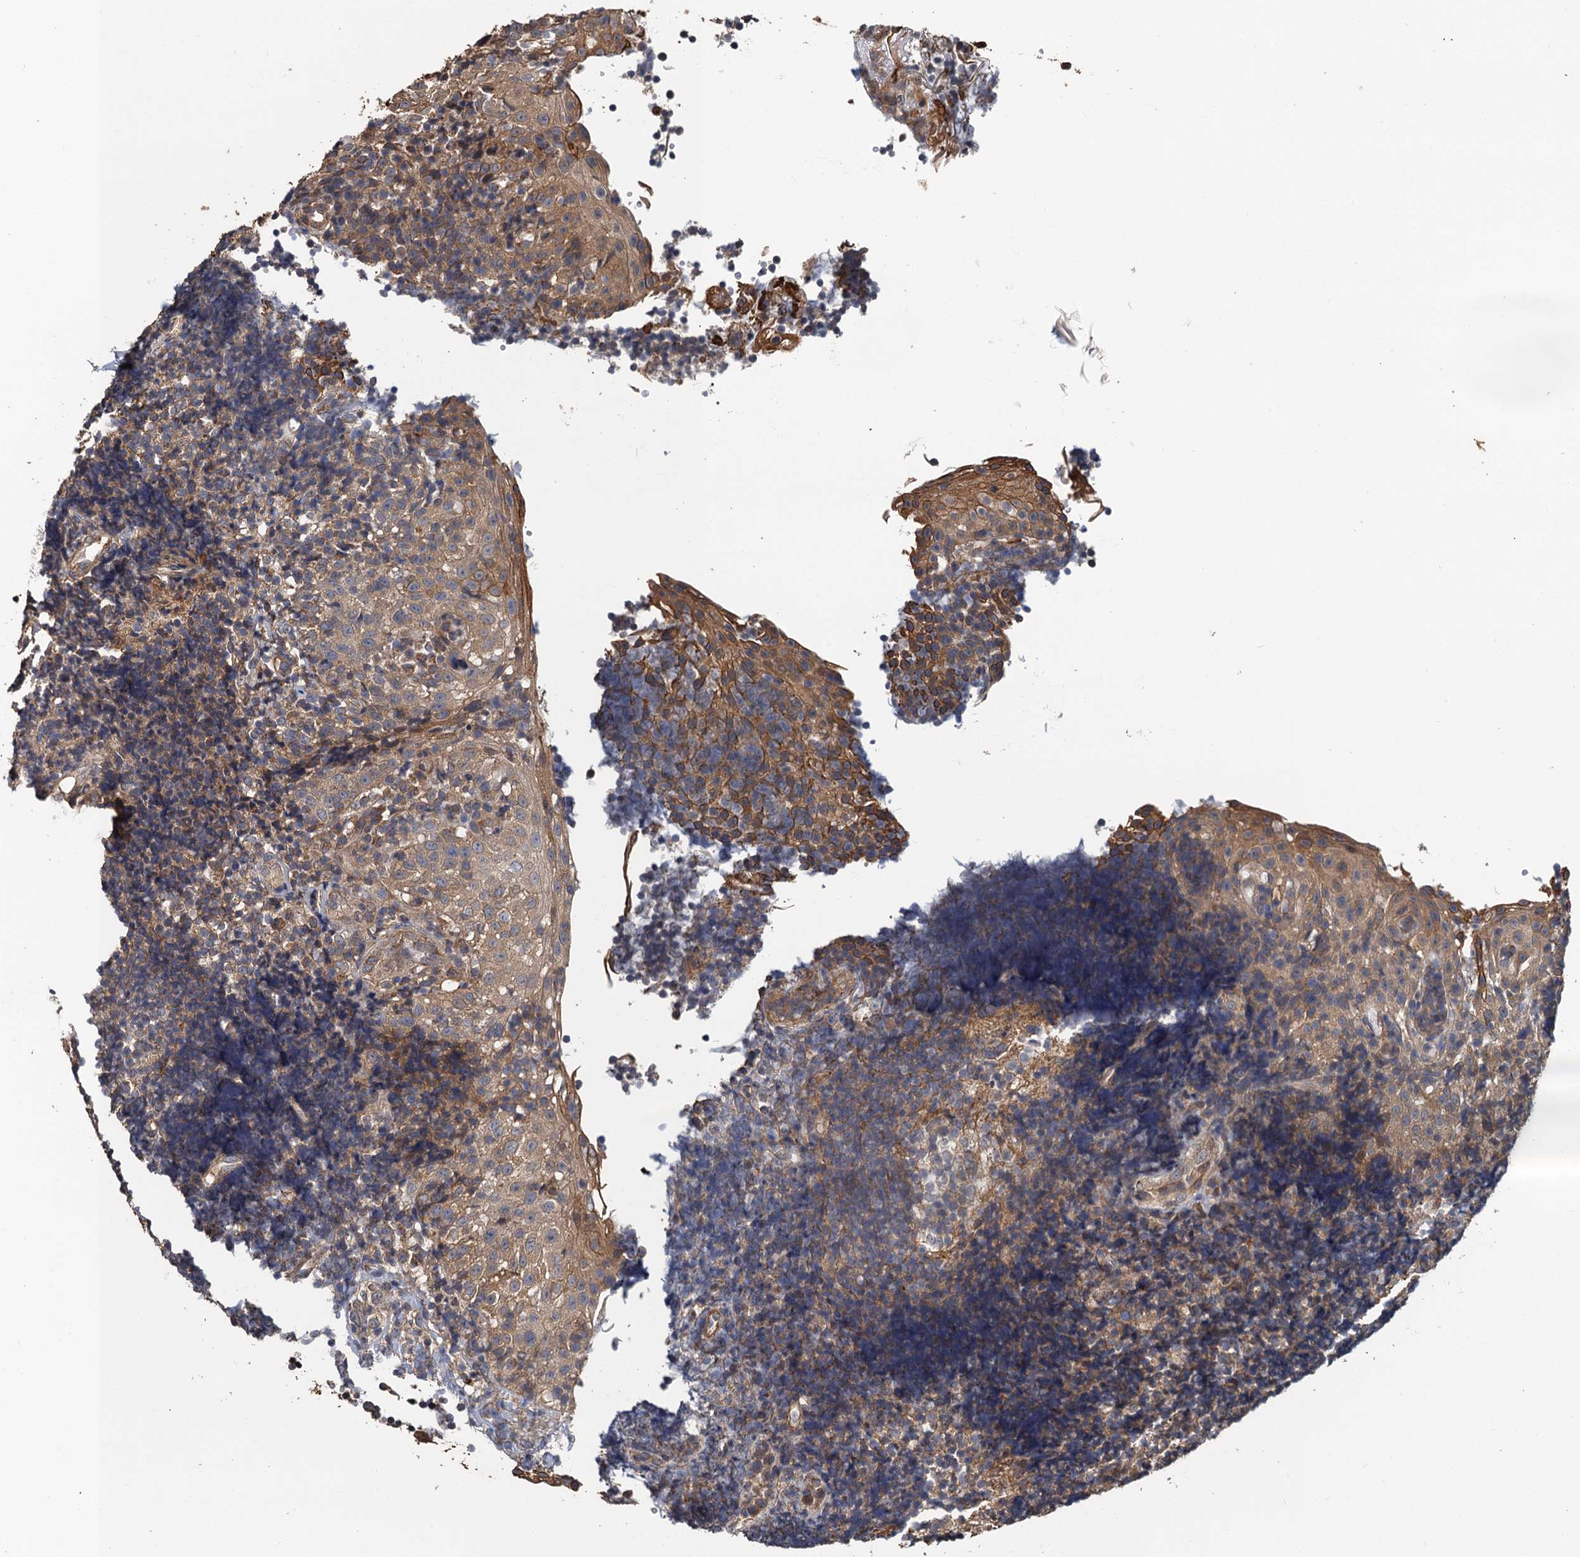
{"staining": {"intensity": "negative", "quantity": "none", "location": "none"}, "tissue": "tonsil", "cell_type": "Germinal center cells", "image_type": "normal", "snomed": [{"axis": "morphology", "description": "Normal tissue, NOS"}, {"axis": "topography", "description": "Tonsil"}], "caption": "Immunohistochemical staining of normal human tonsil demonstrates no significant positivity in germinal center cells. (DAB immunohistochemistry visualized using brightfield microscopy, high magnification).", "gene": "MEAK7", "patient": {"sex": "female", "age": 40}}